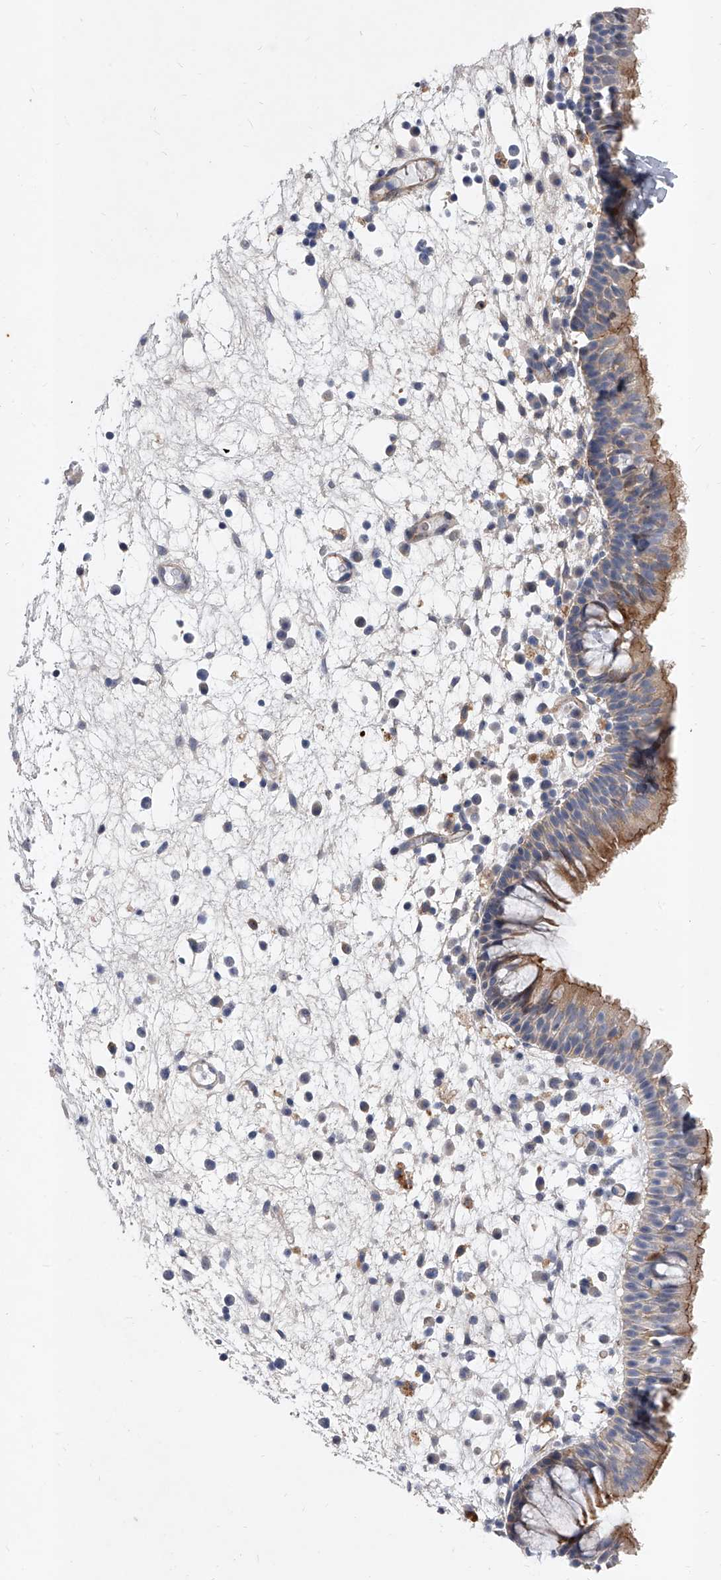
{"staining": {"intensity": "moderate", "quantity": "25%-75%", "location": "cytoplasmic/membranous"}, "tissue": "nasopharynx", "cell_type": "Respiratory epithelial cells", "image_type": "normal", "snomed": [{"axis": "morphology", "description": "Normal tissue, NOS"}, {"axis": "morphology", "description": "Inflammation, NOS"}, {"axis": "morphology", "description": "Malignant melanoma, Metastatic site"}, {"axis": "topography", "description": "Nasopharynx"}], "caption": "A brown stain shows moderate cytoplasmic/membranous staining of a protein in respiratory epithelial cells of unremarkable human nasopharynx.", "gene": "ENSG00000250424", "patient": {"sex": "male", "age": 70}}